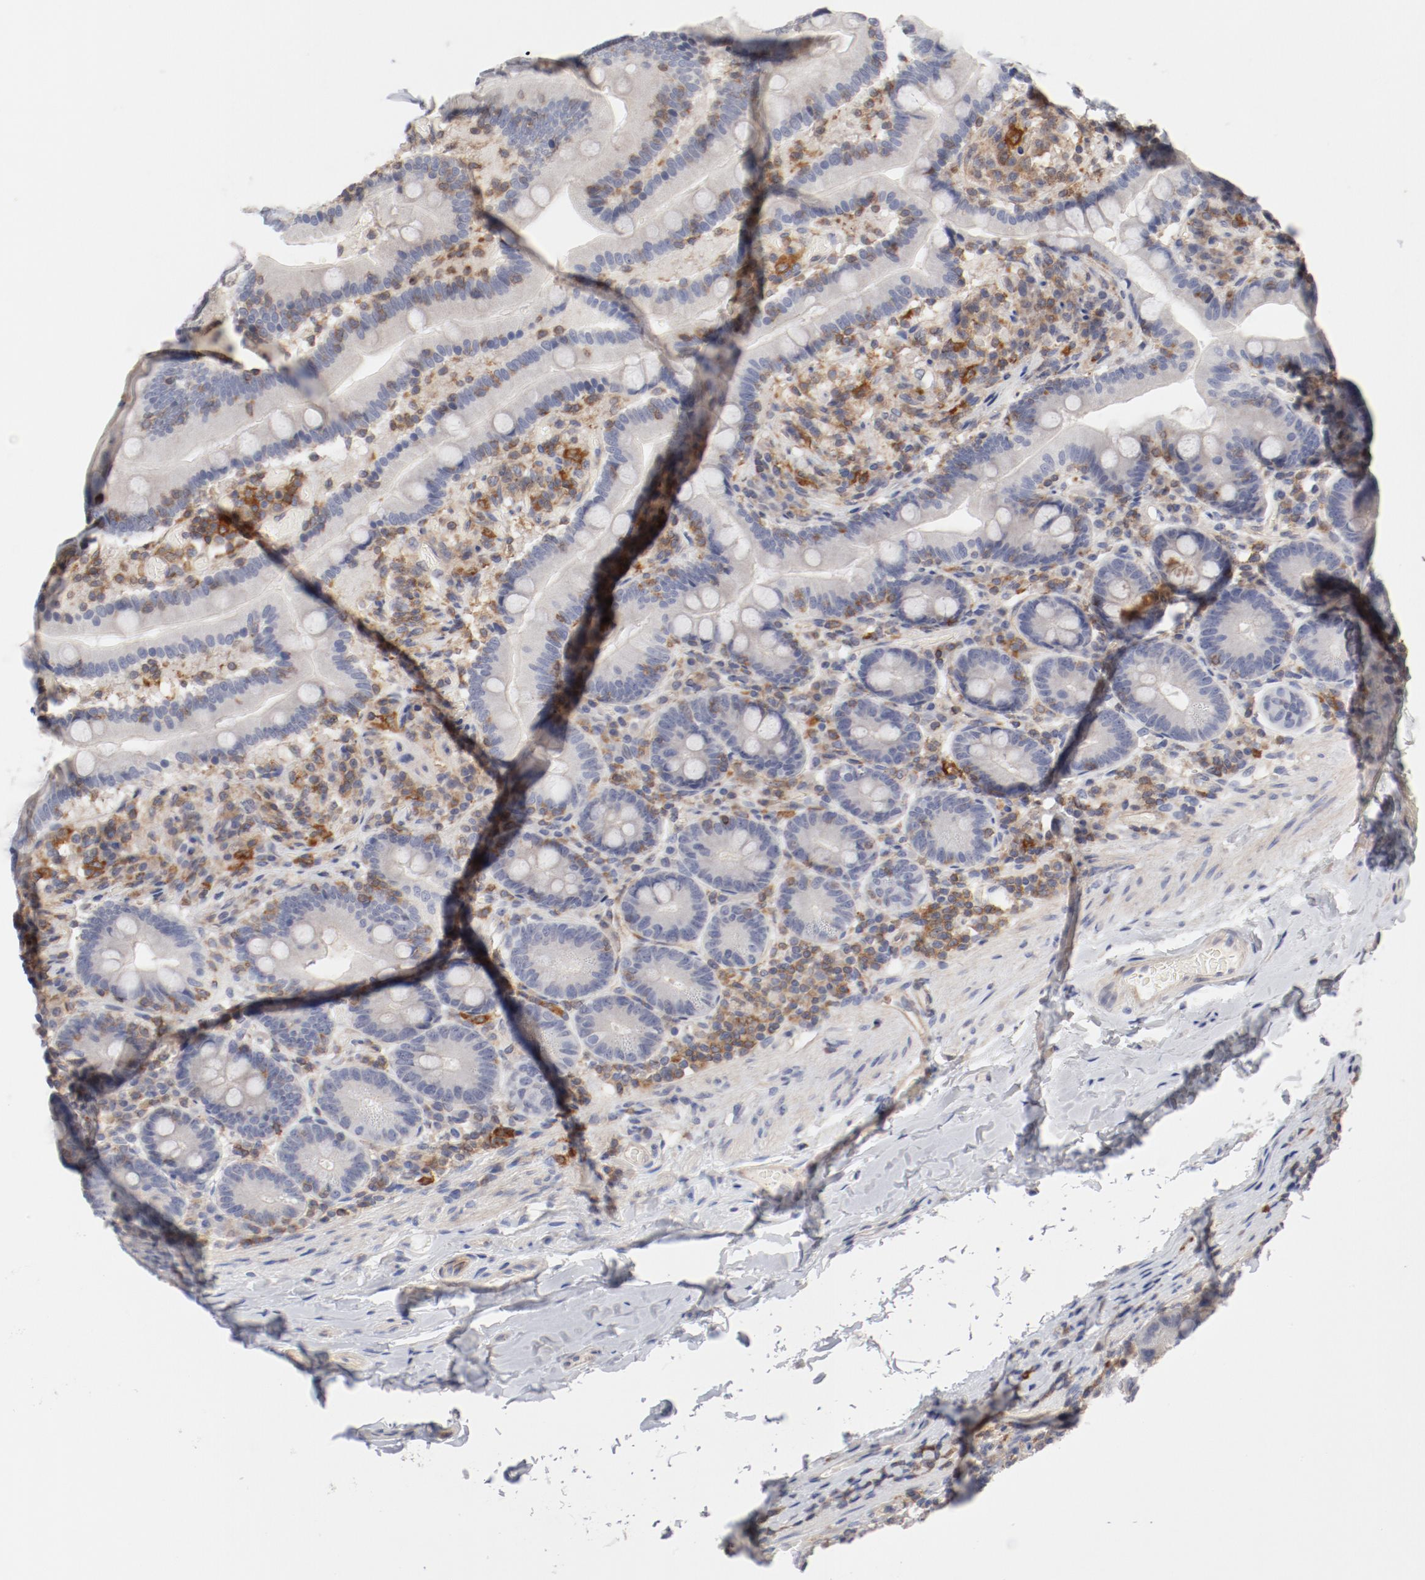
{"staining": {"intensity": "negative", "quantity": "none", "location": "none"}, "tissue": "duodenum", "cell_type": "Glandular cells", "image_type": "normal", "snomed": [{"axis": "morphology", "description": "Normal tissue, NOS"}, {"axis": "topography", "description": "Duodenum"}], "caption": "Immunohistochemistry (IHC) micrograph of normal duodenum stained for a protein (brown), which reveals no positivity in glandular cells.", "gene": "CBL", "patient": {"sex": "male", "age": 66}}